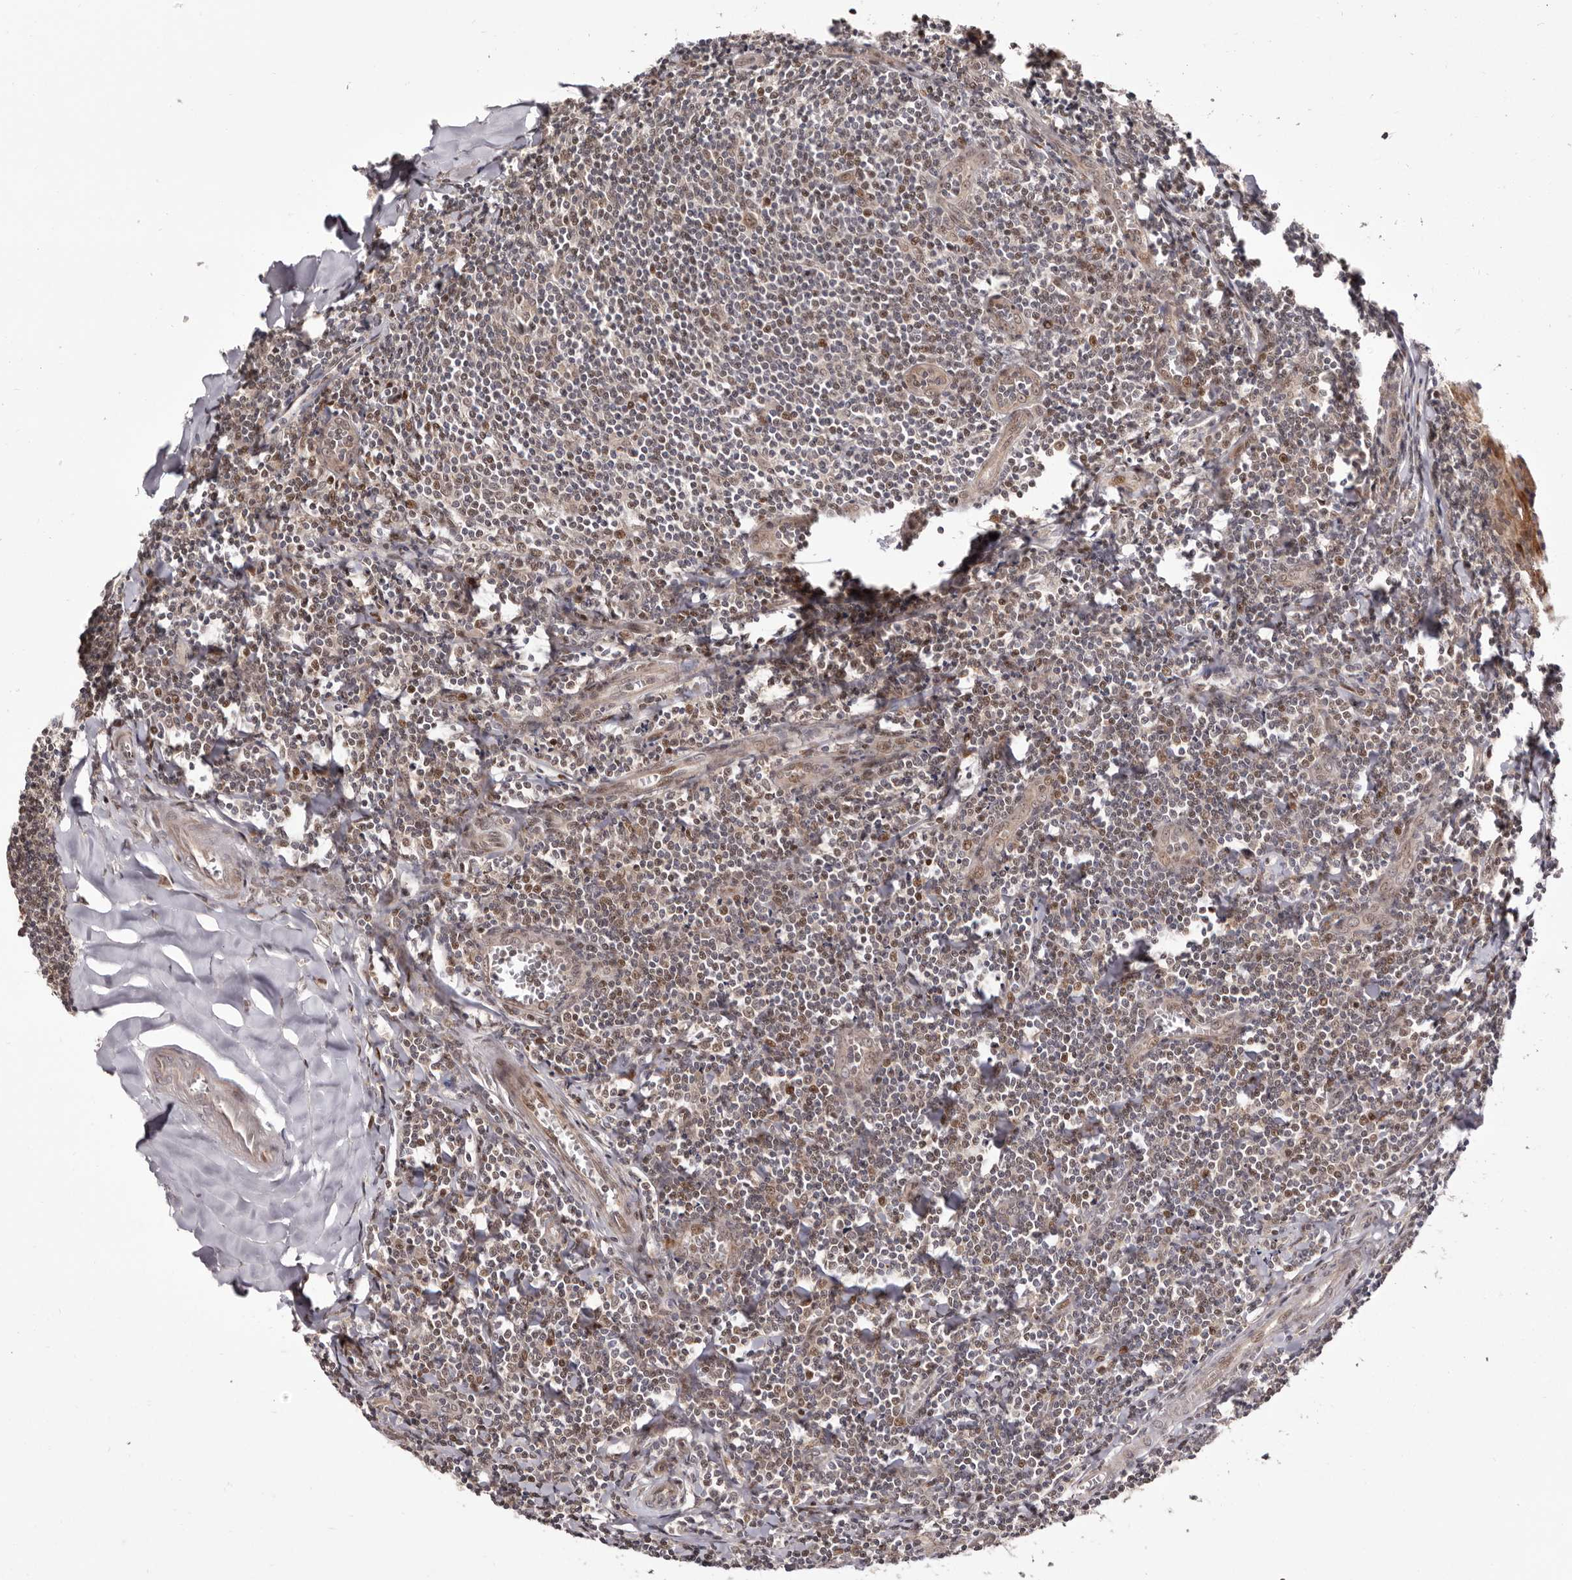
{"staining": {"intensity": "moderate", "quantity": ">75%", "location": "cytoplasmic/membranous"}, "tissue": "tonsil", "cell_type": "Germinal center cells", "image_type": "normal", "snomed": [{"axis": "morphology", "description": "Normal tissue, NOS"}, {"axis": "topography", "description": "Tonsil"}], "caption": "A photomicrograph of human tonsil stained for a protein displays moderate cytoplasmic/membranous brown staining in germinal center cells.", "gene": "GLRX3", "patient": {"sex": "male", "age": 27}}